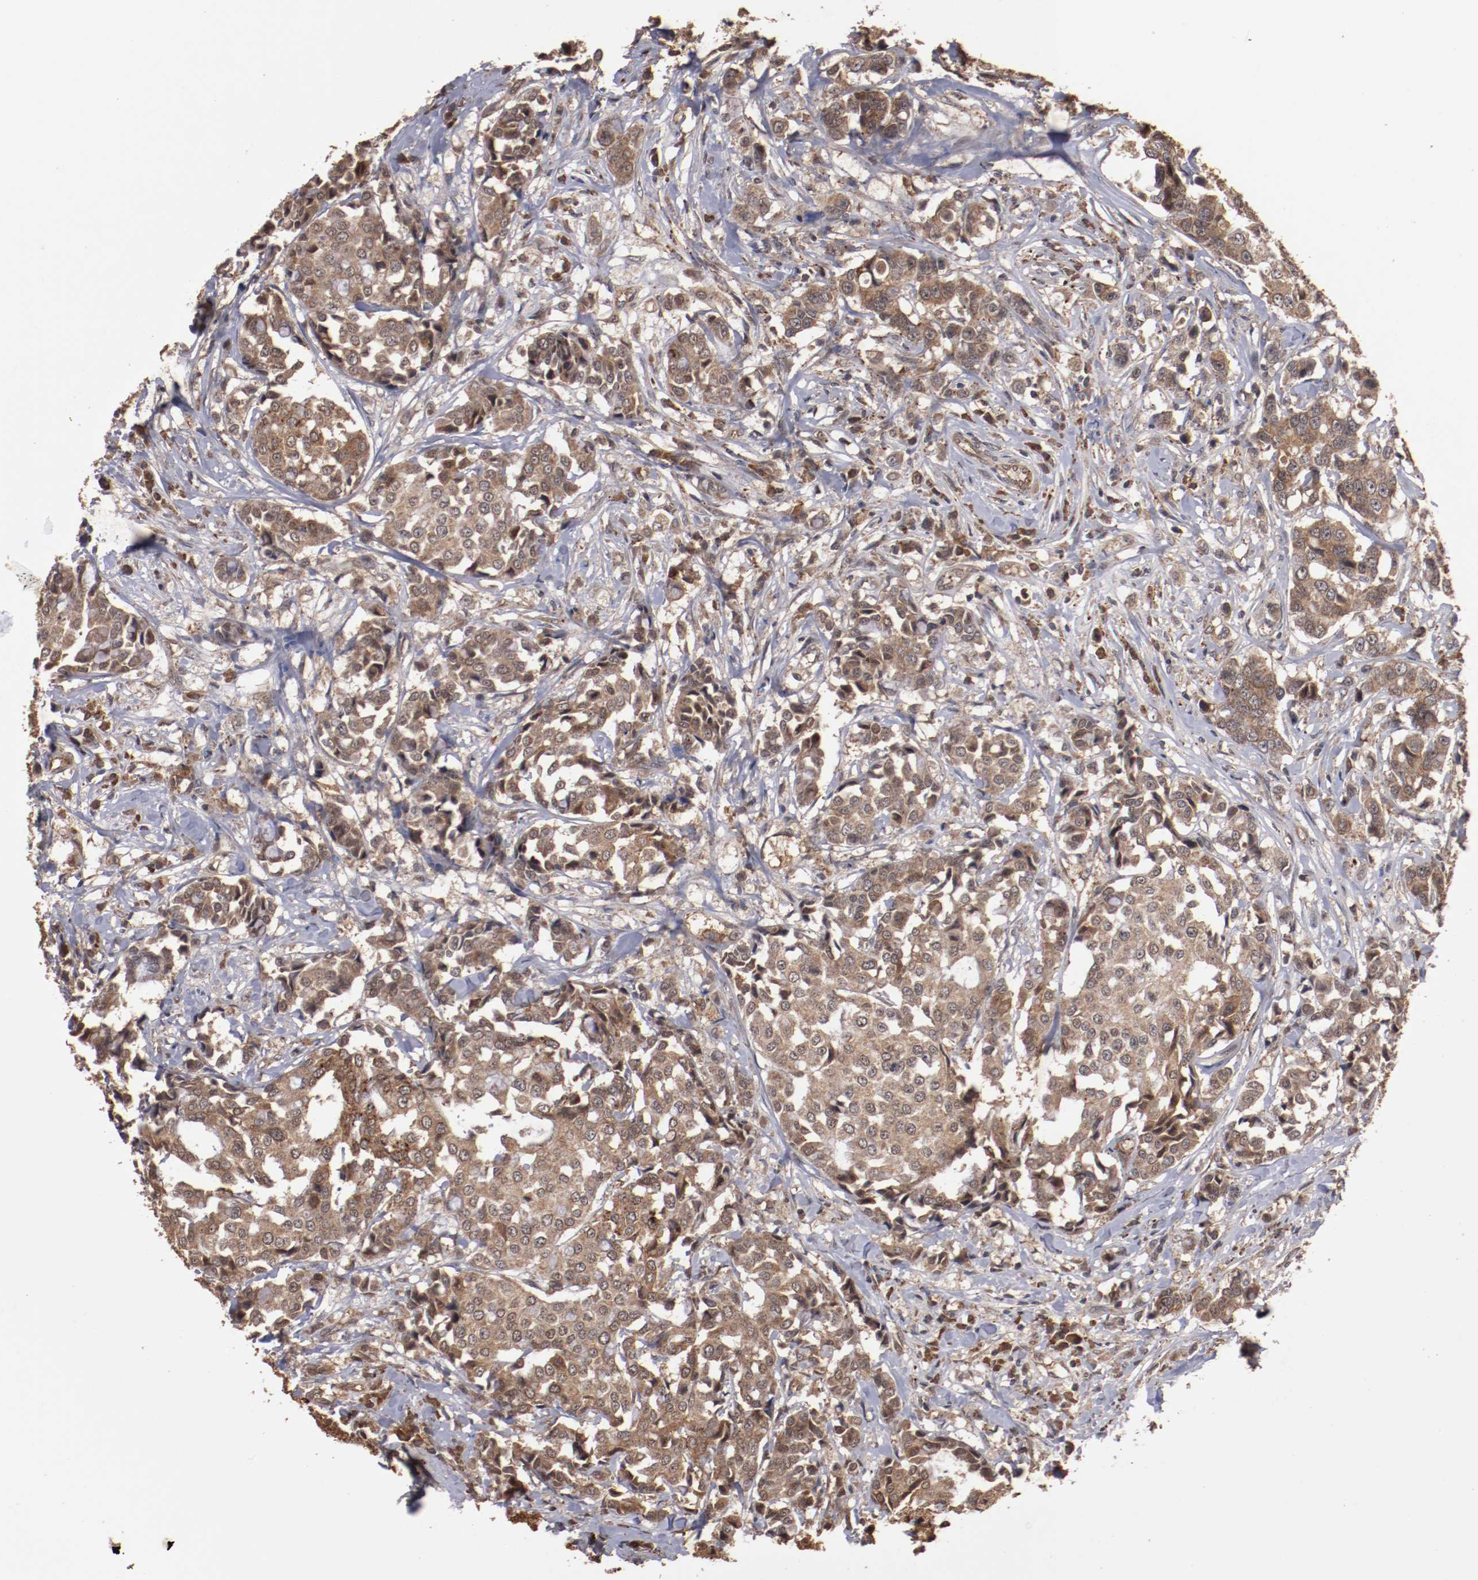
{"staining": {"intensity": "strong", "quantity": ">75%", "location": "cytoplasmic/membranous"}, "tissue": "breast cancer", "cell_type": "Tumor cells", "image_type": "cancer", "snomed": [{"axis": "morphology", "description": "Duct carcinoma"}, {"axis": "topography", "description": "Breast"}], "caption": "Human infiltrating ductal carcinoma (breast) stained with a protein marker shows strong staining in tumor cells.", "gene": "TENM1", "patient": {"sex": "female", "age": 27}}